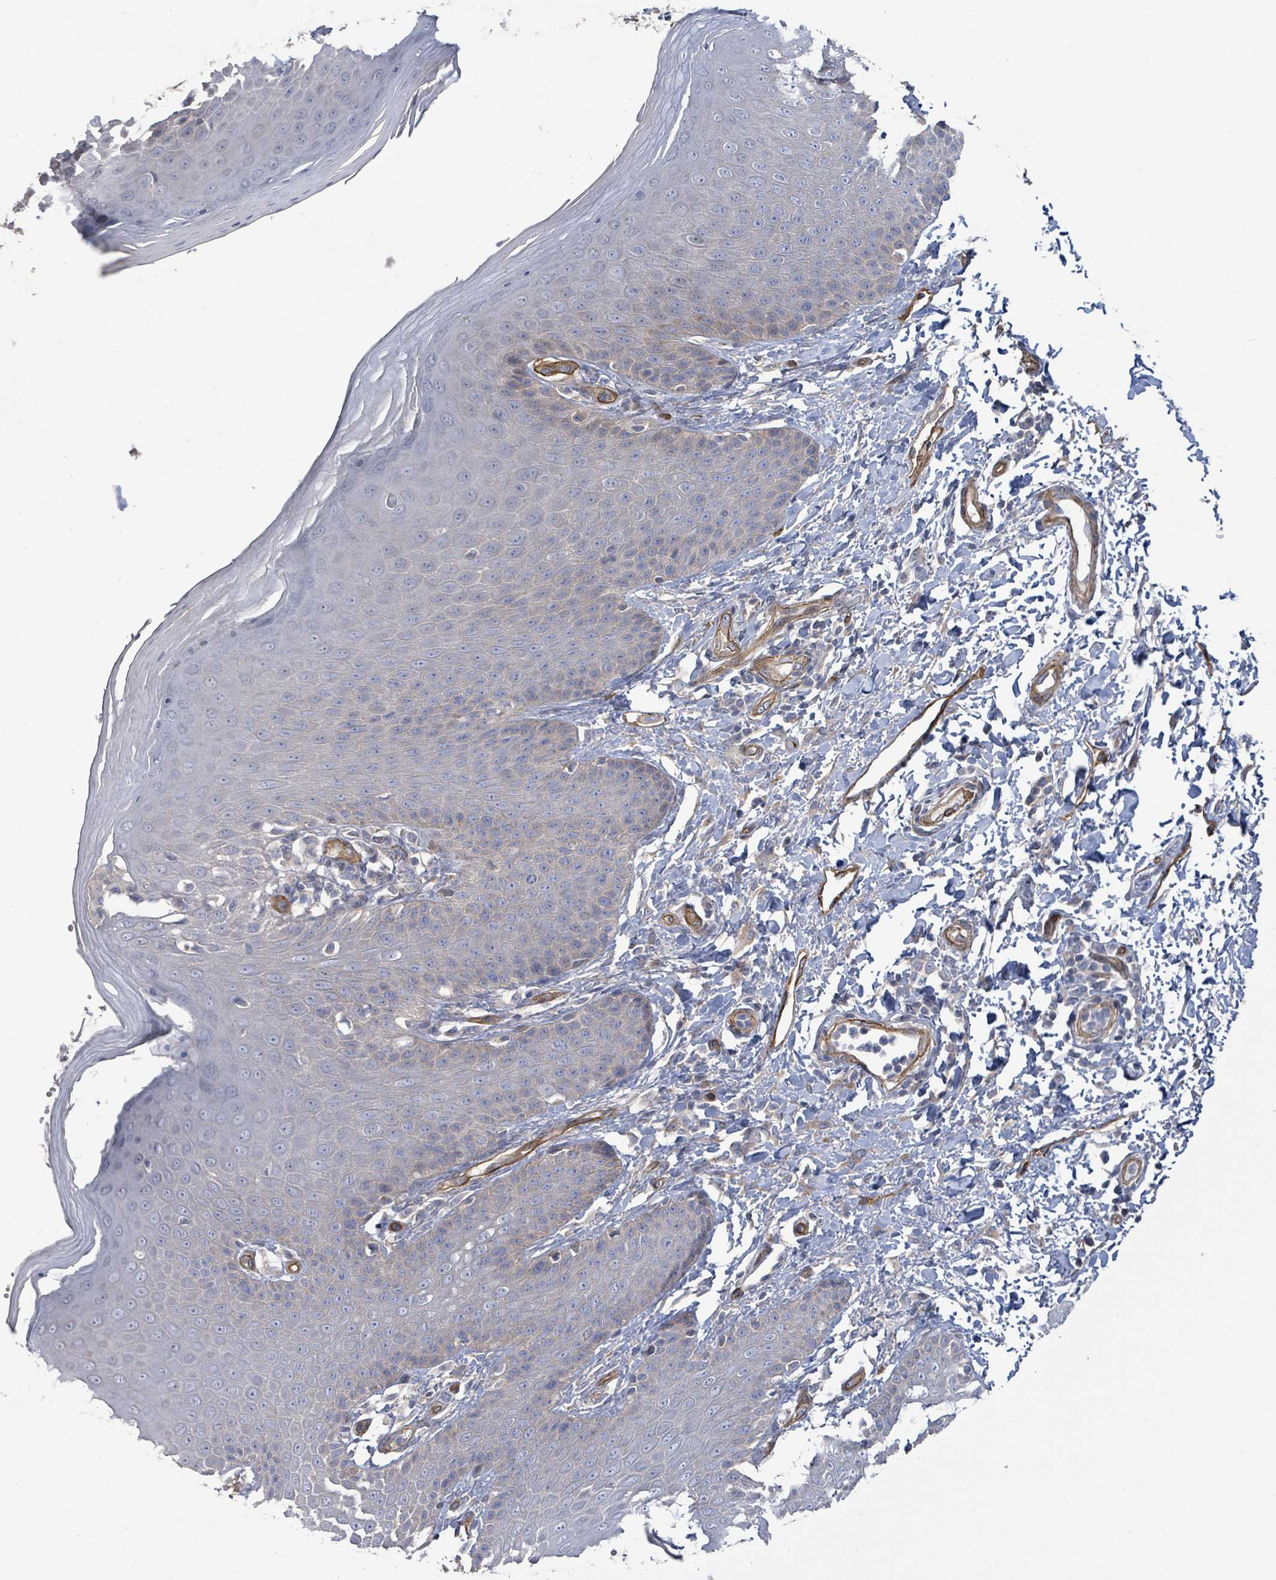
{"staining": {"intensity": "weak", "quantity": "<25%", "location": "cytoplasmic/membranous"}, "tissue": "skin", "cell_type": "Epidermal cells", "image_type": "normal", "snomed": [{"axis": "morphology", "description": "Normal tissue, NOS"}, {"axis": "topography", "description": "Peripheral nerve tissue"}], "caption": "Immunohistochemical staining of normal human skin shows no significant expression in epidermal cells. Nuclei are stained in blue.", "gene": "KANK3", "patient": {"sex": "male", "age": 51}}